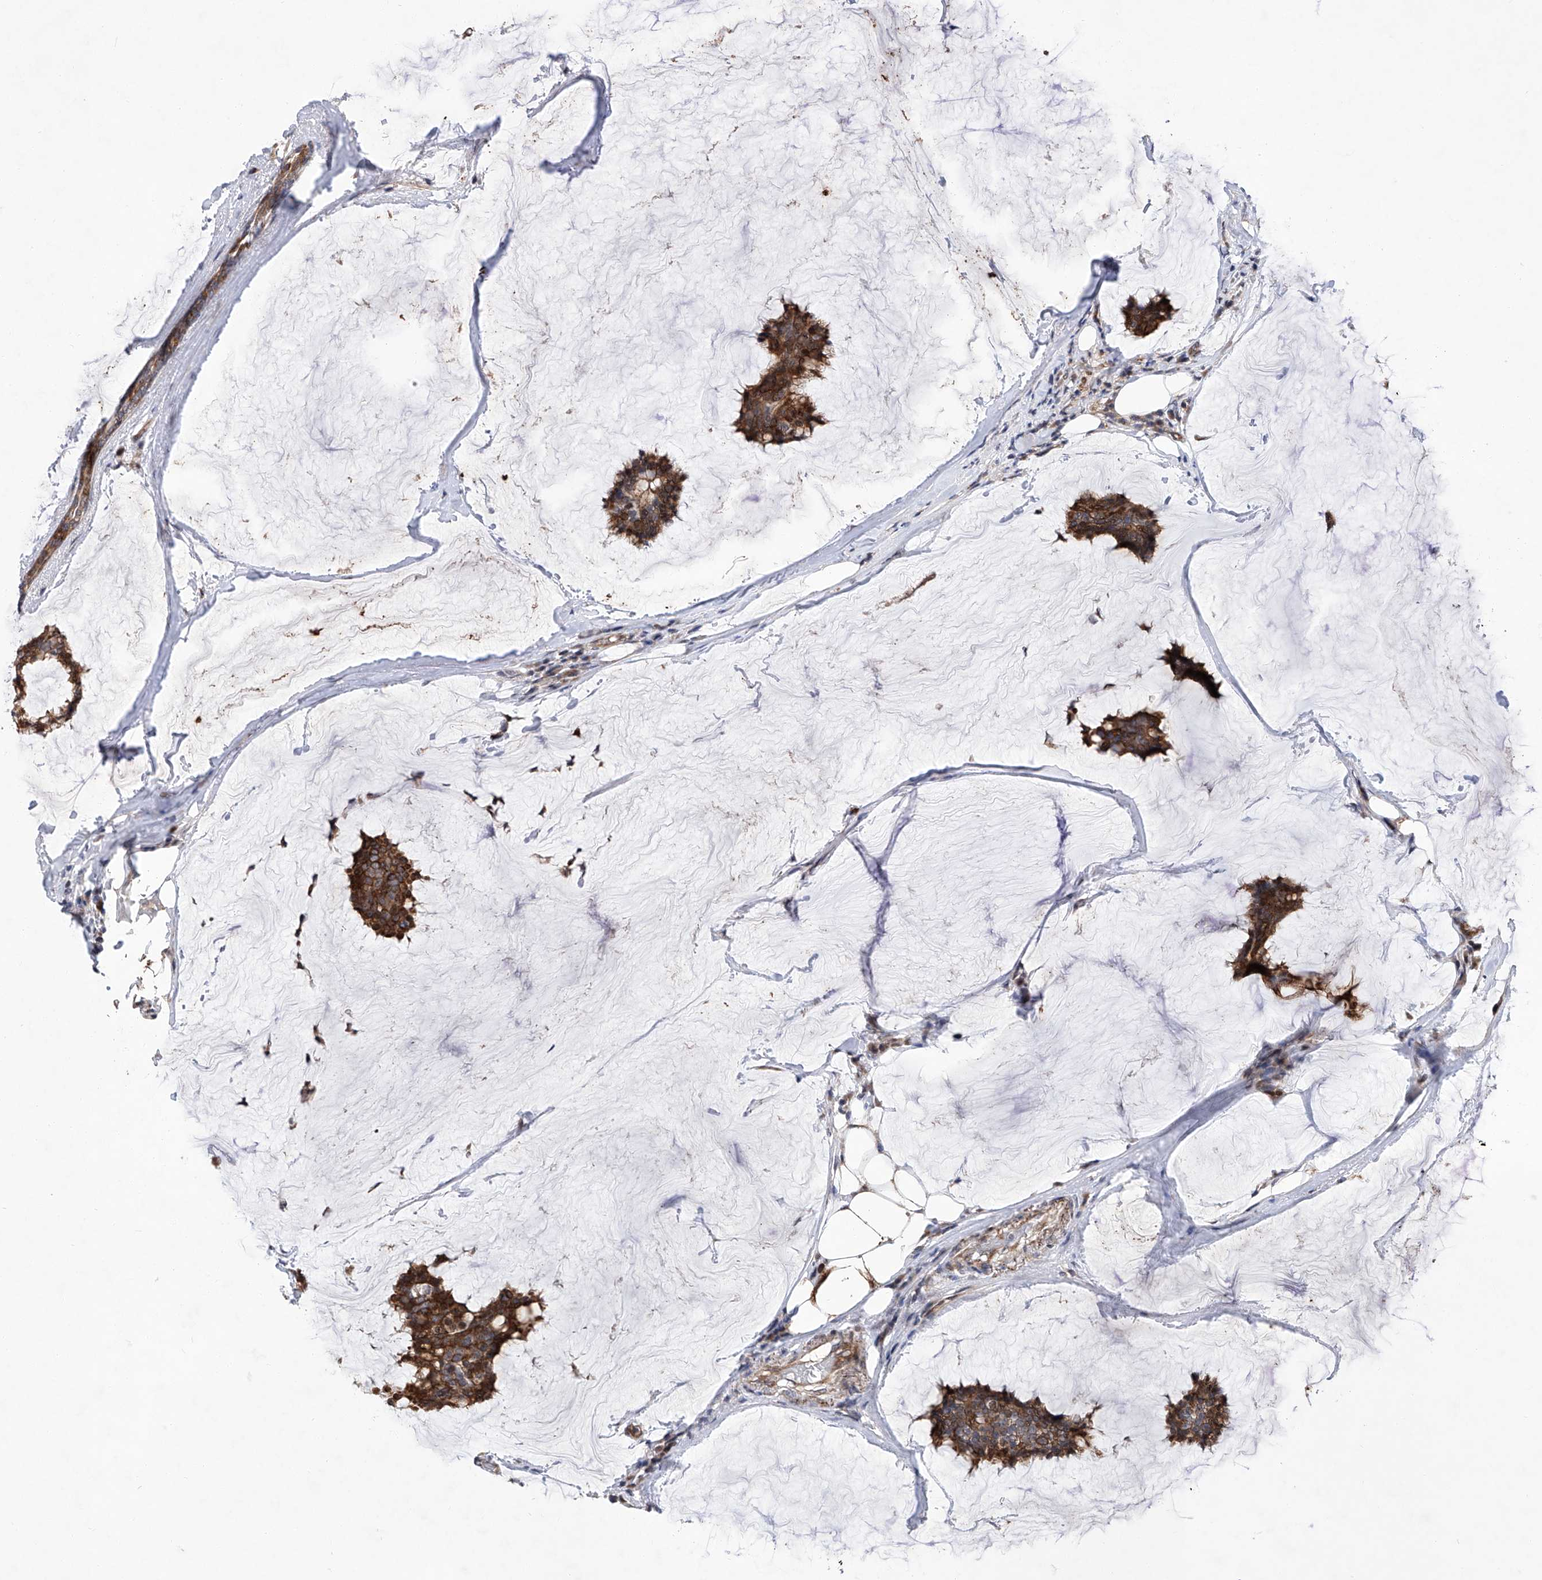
{"staining": {"intensity": "strong", "quantity": ">75%", "location": "cytoplasmic/membranous"}, "tissue": "breast cancer", "cell_type": "Tumor cells", "image_type": "cancer", "snomed": [{"axis": "morphology", "description": "Duct carcinoma"}, {"axis": "topography", "description": "Breast"}], "caption": "Breast cancer stained with a brown dye exhibits strong cytoplasmic/membranous positive expression in approximately >75% of tumor cells.", "gene": "FARP2", "patient": {"sex": "female", "age": 93}}